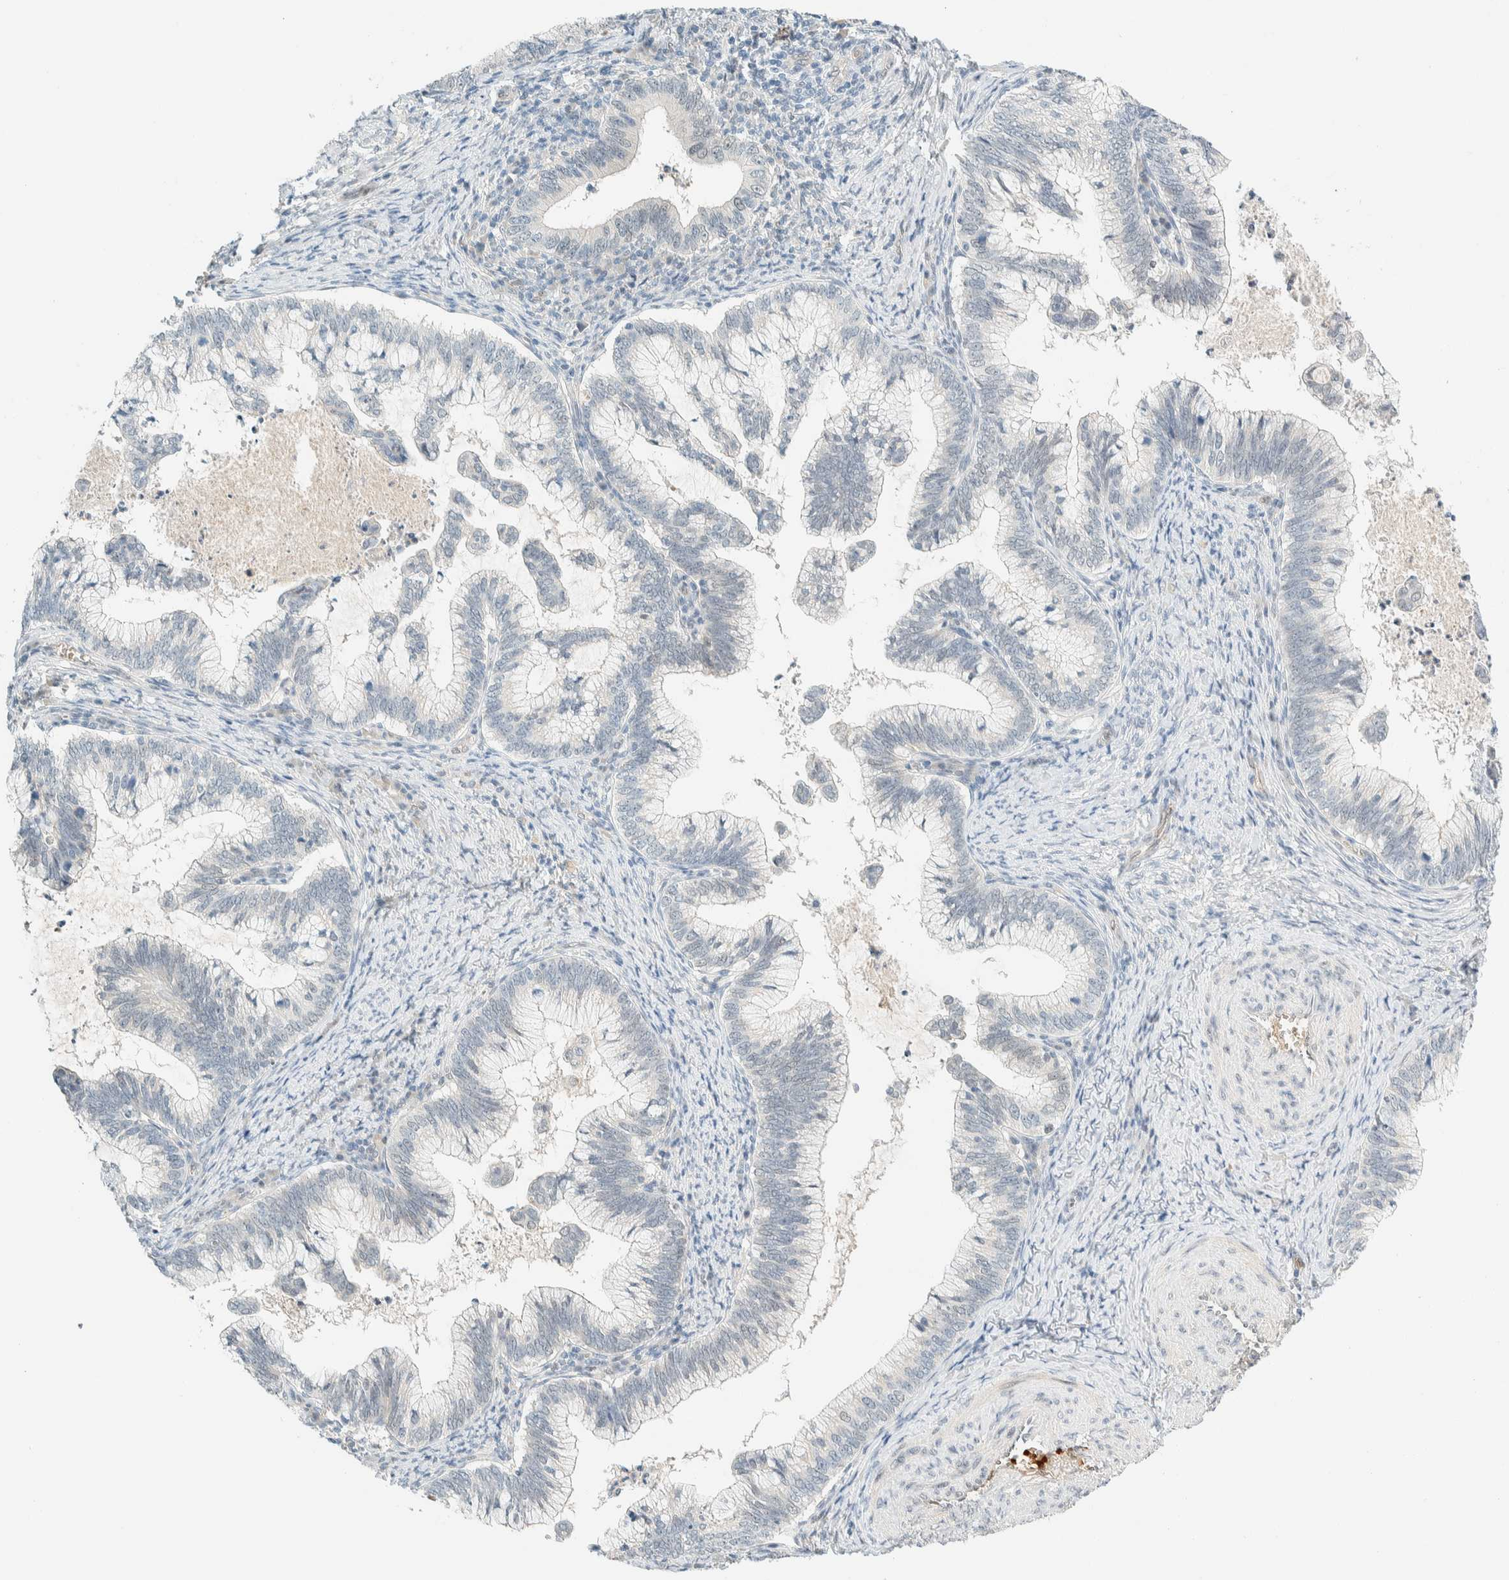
{"staining": {"intensity": "negative", "quantity": "none", "location": "none"}, "tissue": "cervical cancer", "cell_type": "Tumor cells", "image_type": "cancer", "snomed": [{"axis": "morphology", "description": "Adenocarcinoma, NOS"}, {"axis": "topography", "description": "Cervix"}], "caption": "A high-resolution image shows immunohistochemistry (IHC) staining of cervical adenocarcinoma, which demonstrates no significant expression in tumor cells.", "gene": "TSTD2", "patient": {"sex": "female", "age": 36}}